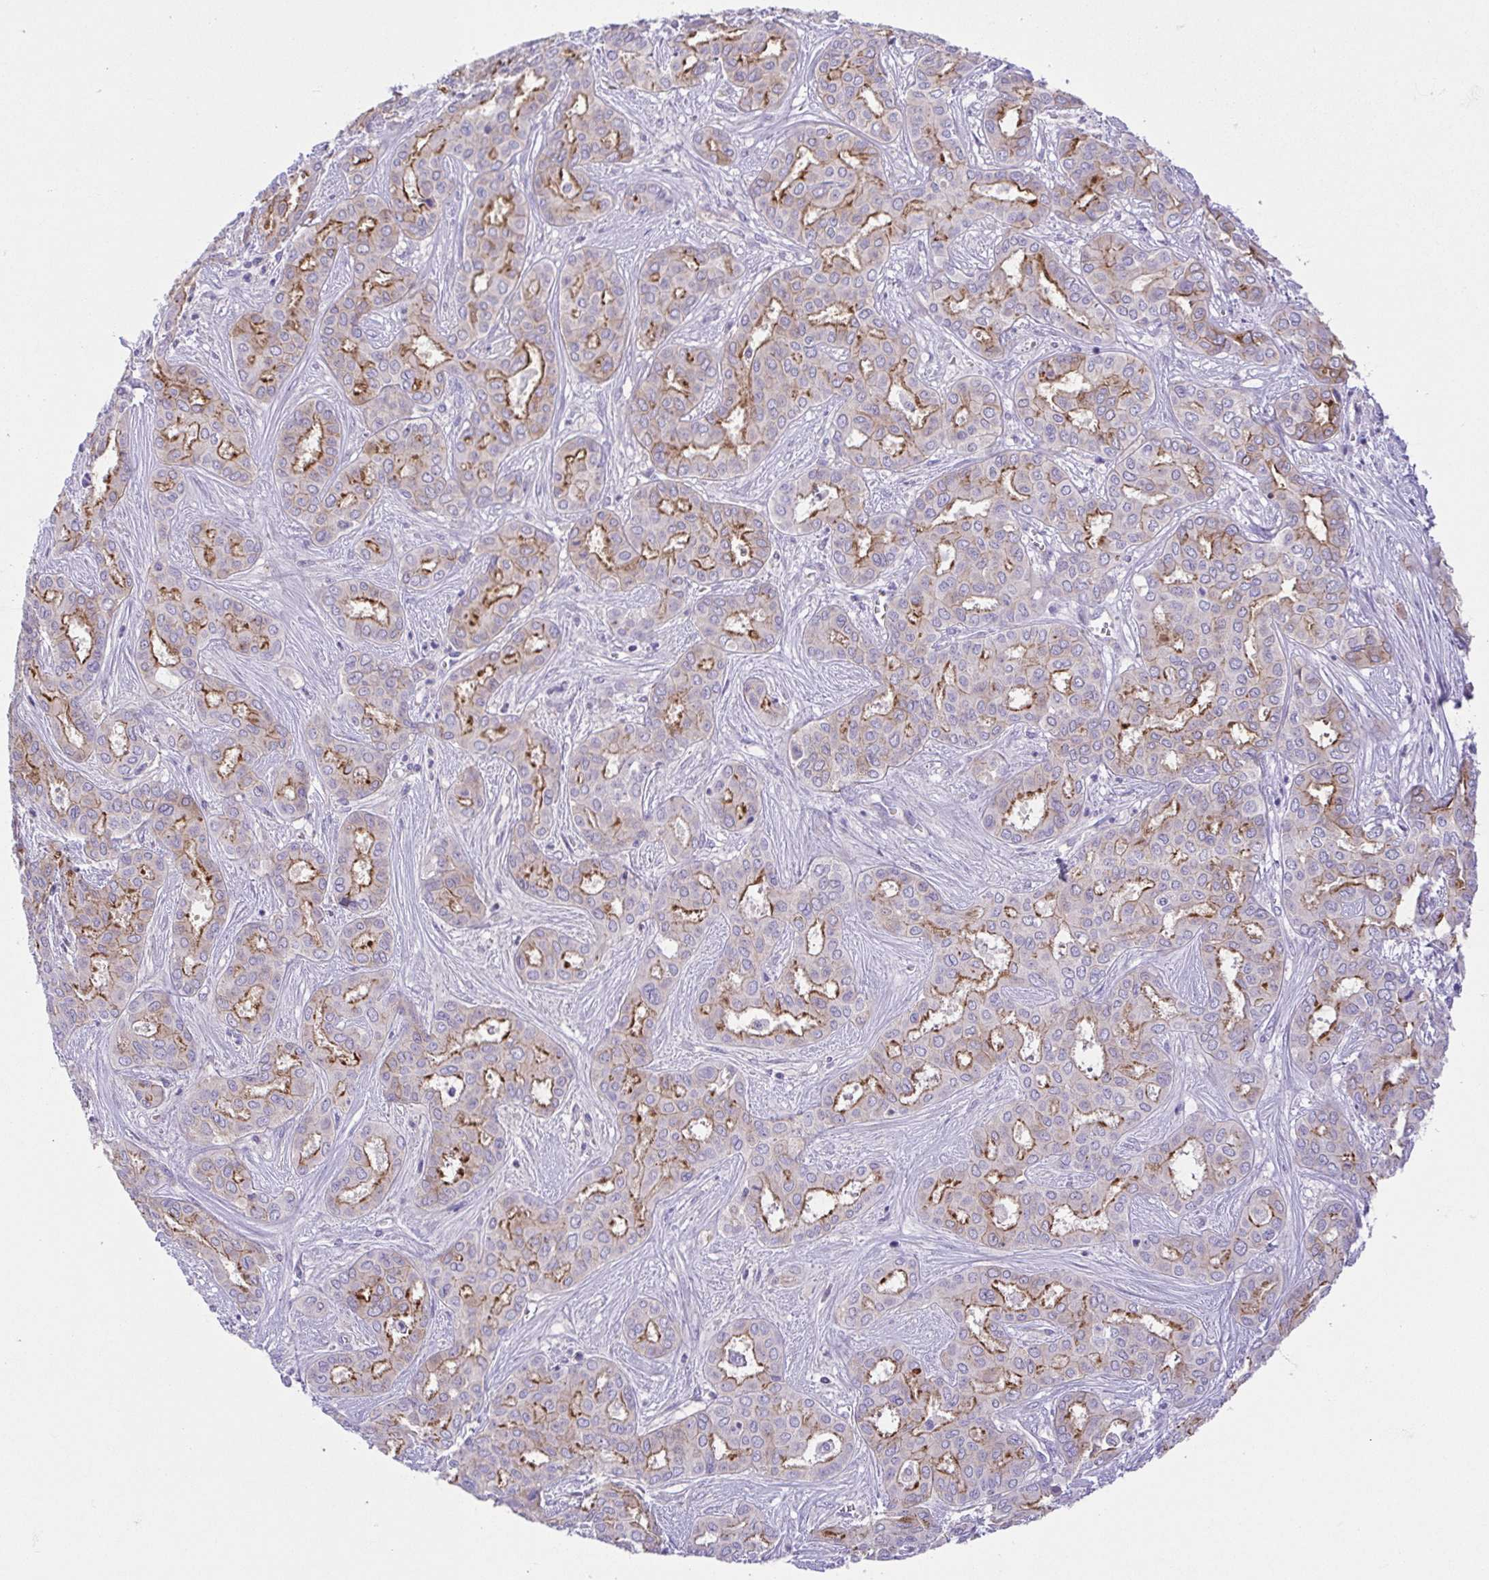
{"staining": {"intensity": "moderate", "quantity": "25%-75%", "location": "cytoplasmic/membranous"}, "tissue": "liver cancer", "cell_type": "Tumor cells", "image_type": "cancer", "snomed": [{"axis": "morphology", "description": "Cholangiocarcinoma"}, {"axis": "topography", "description": "Liver"}], "caption": "Immunohistochemical staining of human liver cancer reveals moderate cytoplasmic/membranous protein expression in about 25%-75% of tumor cells. (IHC, brightfield microscopy, high magnification).", "gene": "SLC13A1", "patient": {"sex": "female", "age": 64}}